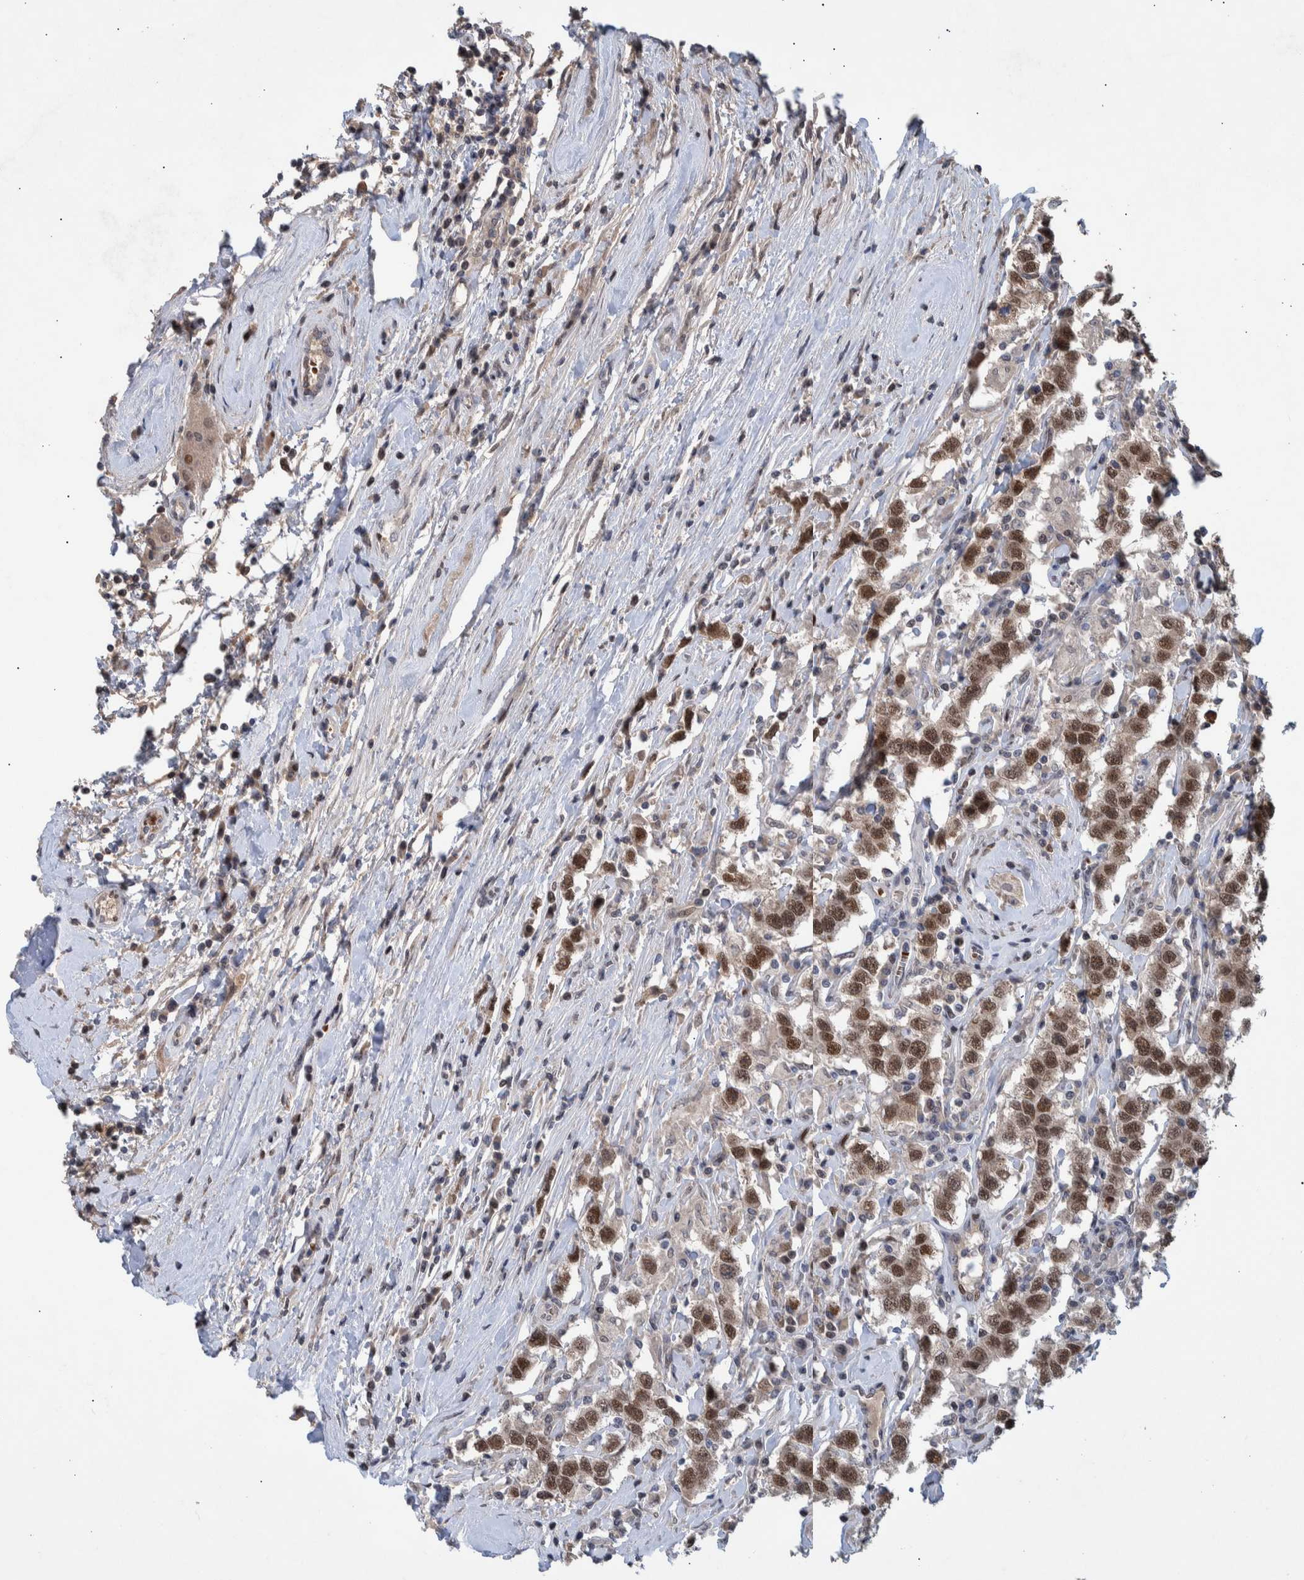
{"staining": {"intensity": "moderate", "quantity": ">75%", "location": "nuclear"}, "tissue": "testis cancer", "cell_type": "Tumor cells", "image_type": "cancer", "snomed": [{"axis": "morphology", "description": "Seminoma, NOS"}, {"axis": "topography", "description": "Testis"}], "caption": "Moderate nuclear staining is present in about >75% of tumor cells in seminoma (testis). (Brightfield microscopy of DAB IHC at high magnification).", "gene": "ESRP1", "patient": {"sex": "male", "age": 41}}